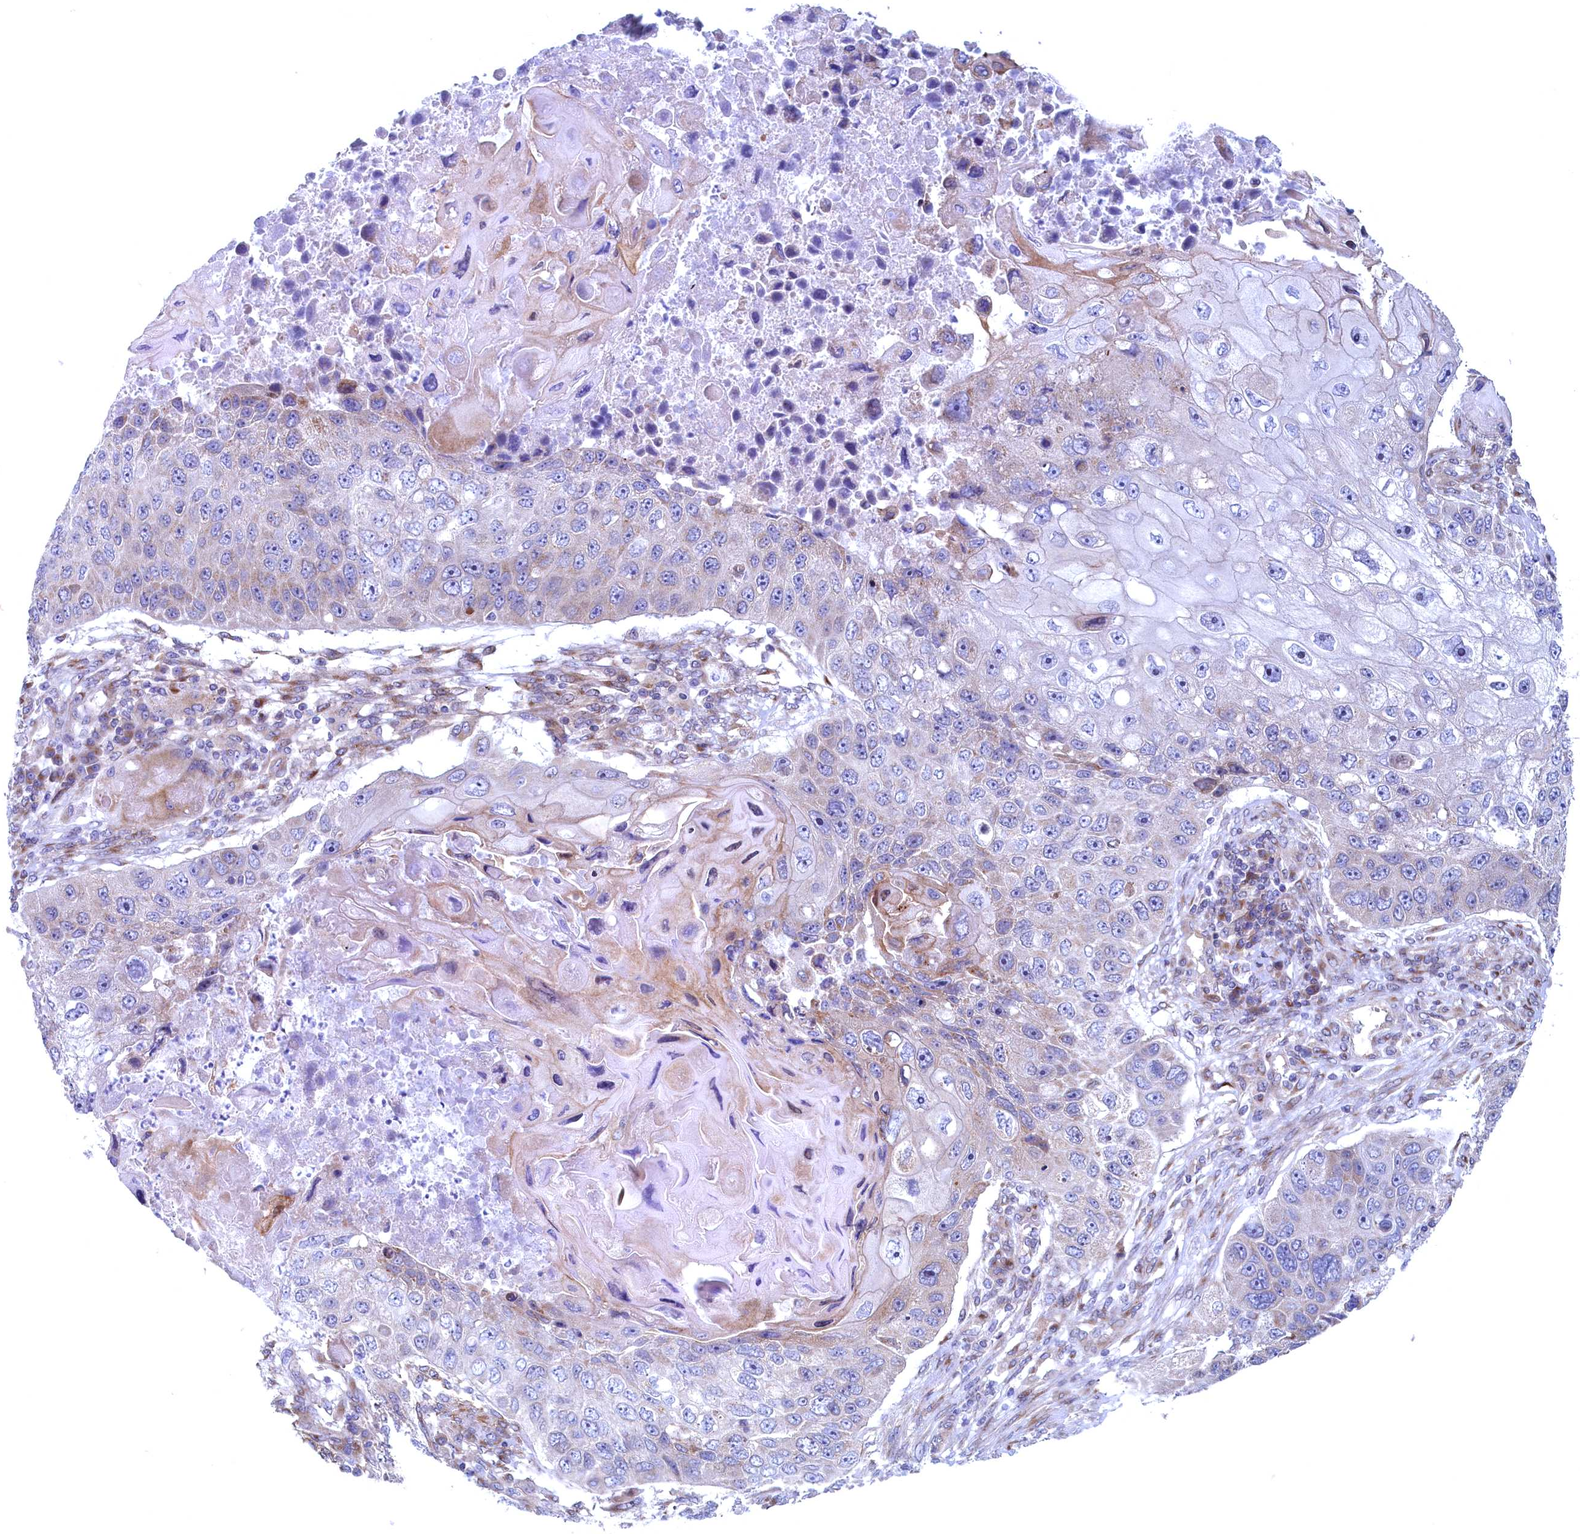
{"staining": {"intensity": "weak", "quantity": "<25%", "location": "cytoplasmic/membranous"}, "tissue": "lung cancer", "cell_type": "Tumor cells", "image_type": "cancer", "snomed": [{"axis": "morphology", "description": "Squamous cell carcinoma, NOS"}, {"axis": "topography", "description": "Lung"}], "caption": "The image demonstrates no significant positivity in tumor cells of lung cancer (squamous cell carcinoma).", "gene": "MTFMT", "patient": {"sex": "male", "age": 61}}